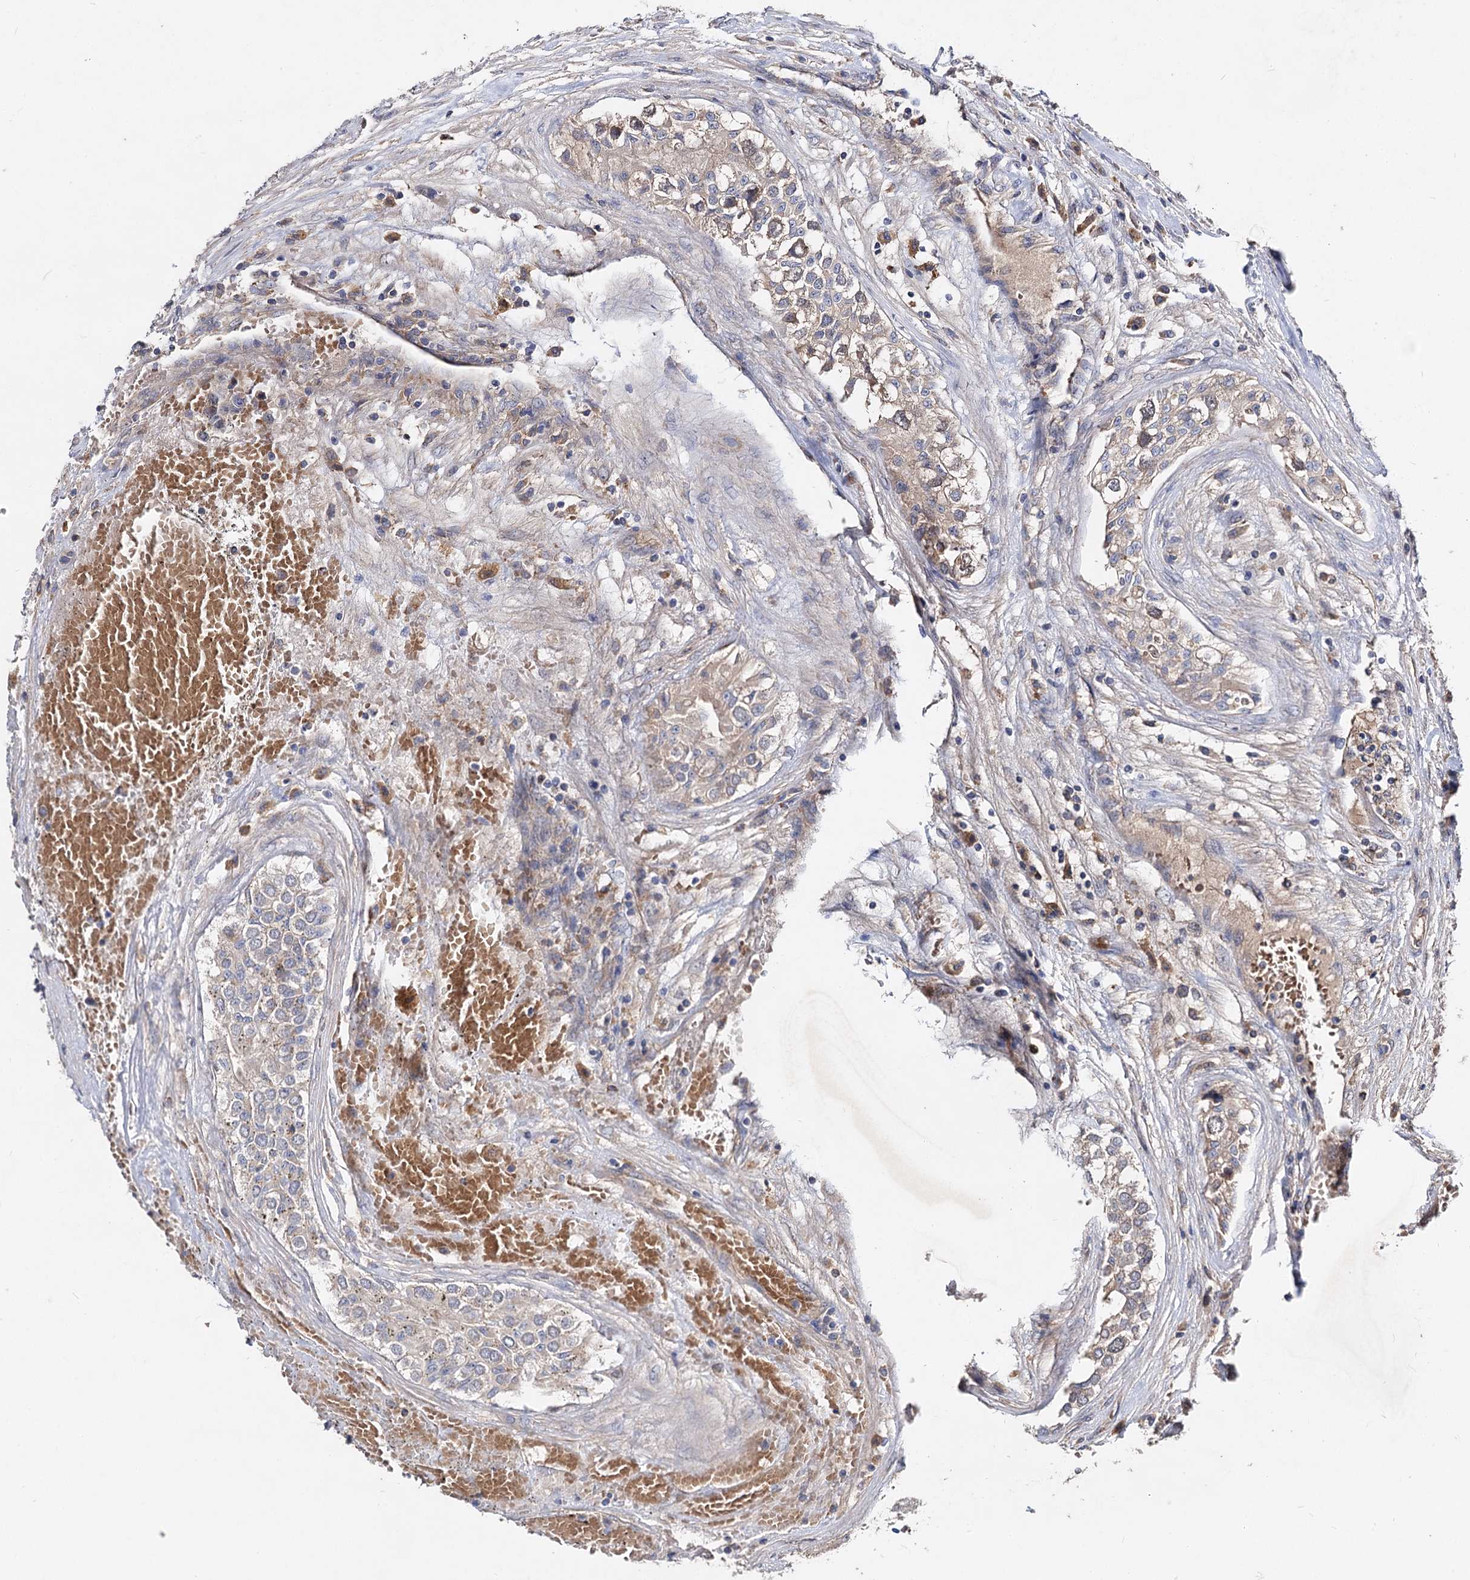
{"staining": {"intensity": "negative", "quantity": "none", "location": "none"}, "tissue": "testis cancer", "cell_type": "Tumor cells", "image_type": "cancer", "snomed": [{"axis": "morphology", "description": "Carcinoma, Embryonal, NOS"}, {"axis": "topography", "description": "Testis"}], "caption": "High magnification brightfield microscopy of testis embryonal carcinoma stained with DAB (brown) and counterstained with hematoxylin (blue): tumor cells show no significant staining.", "gene": "HVCN1", "patient": {"sex": "male", "age": 25}}